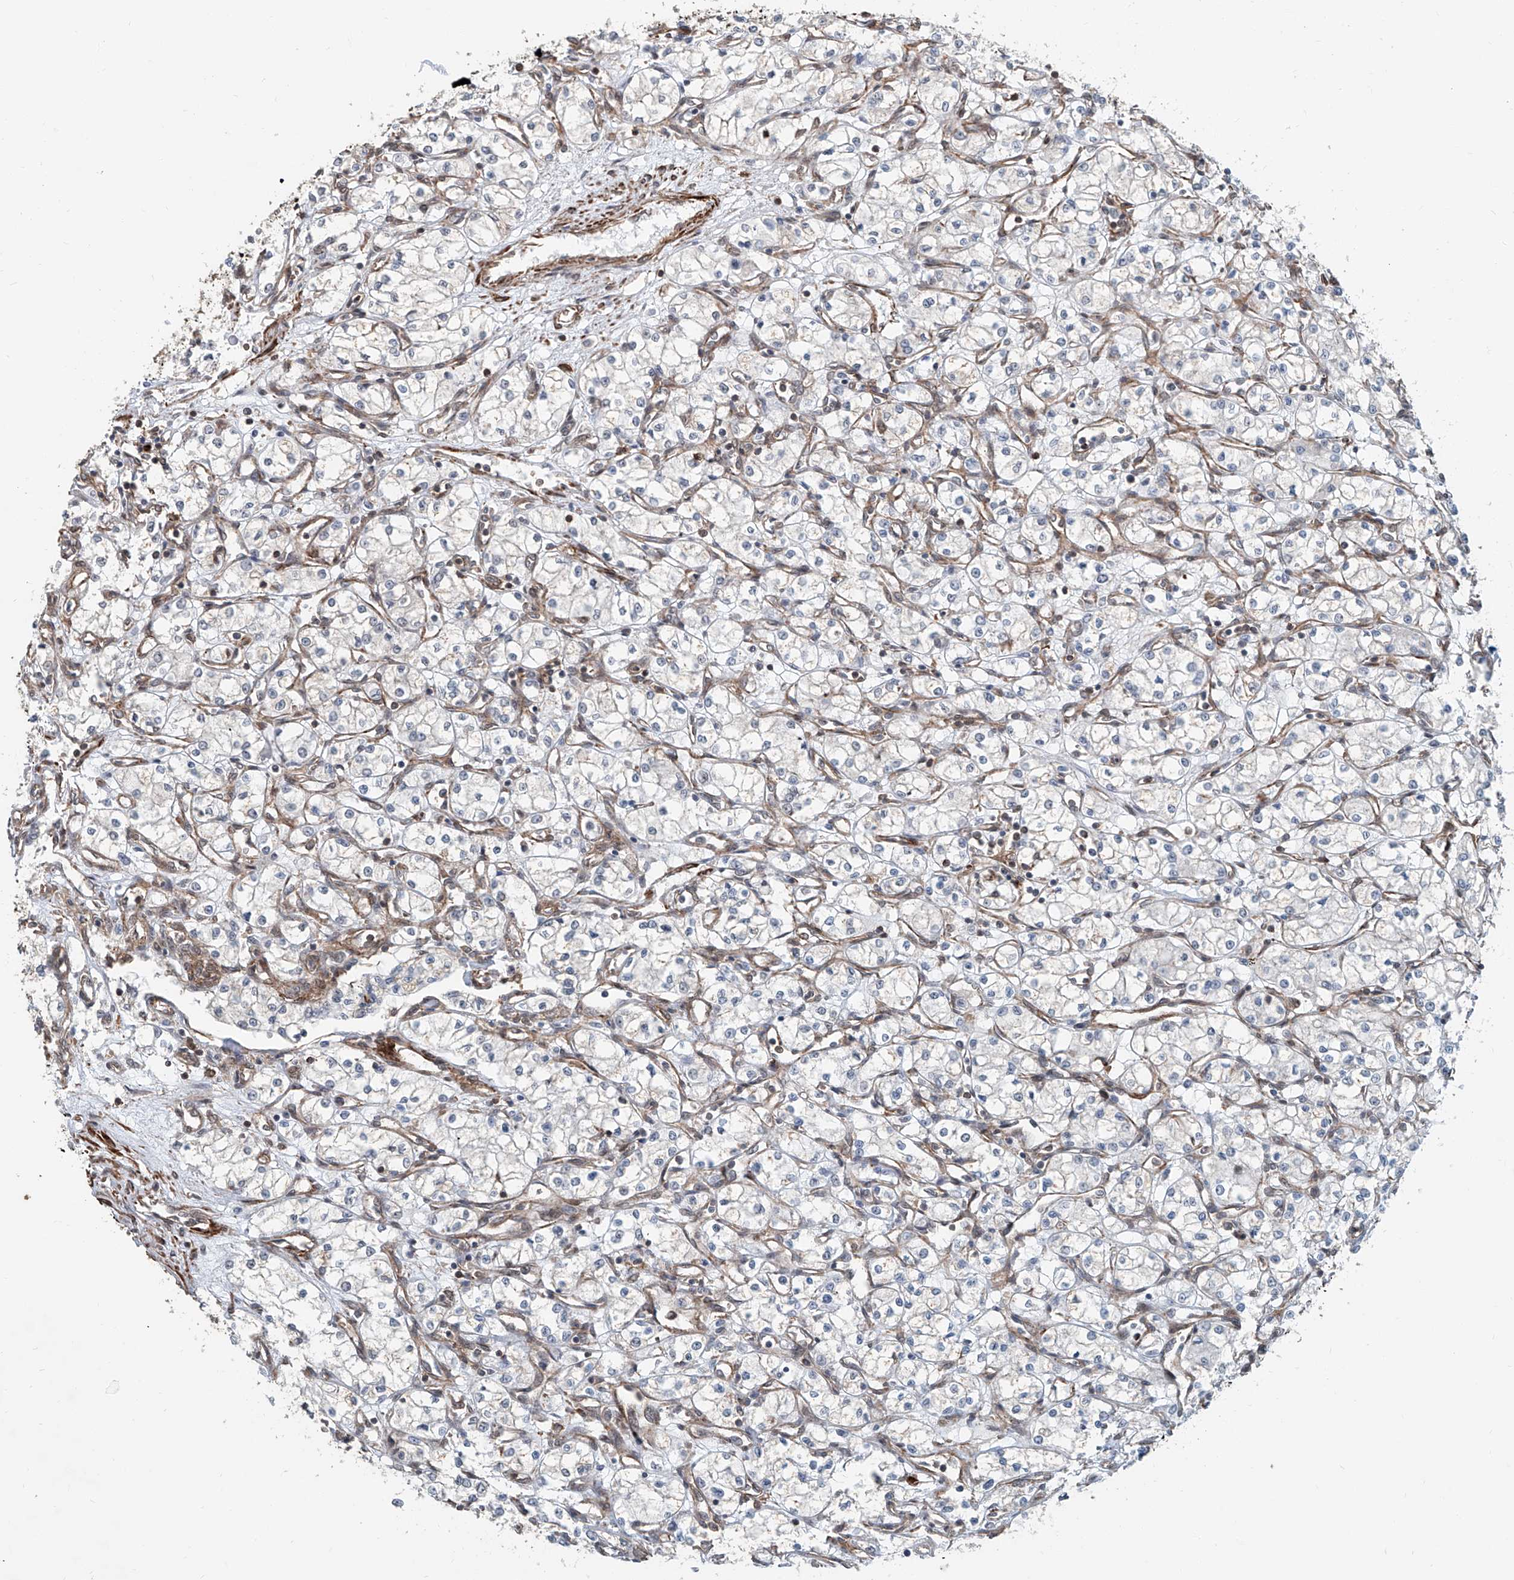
{"staining": {"intensity": "negative", "quantity": "none", "location": "none"}, "tissue": "renal cancer", "cell_type": "Tumor cells", "image_type": "cancer", "snomed": [{"axis": "morphology", "description": "Adenocarcinoma, NOS"}, {"axis": "topography", "description": "Kidney"}], "caption": "Image shows no significant protein positivity in tumor cells of renal adenocarcinoma.", "gene": "SDE2", "patient": {"sex": "male", "age": 59}}